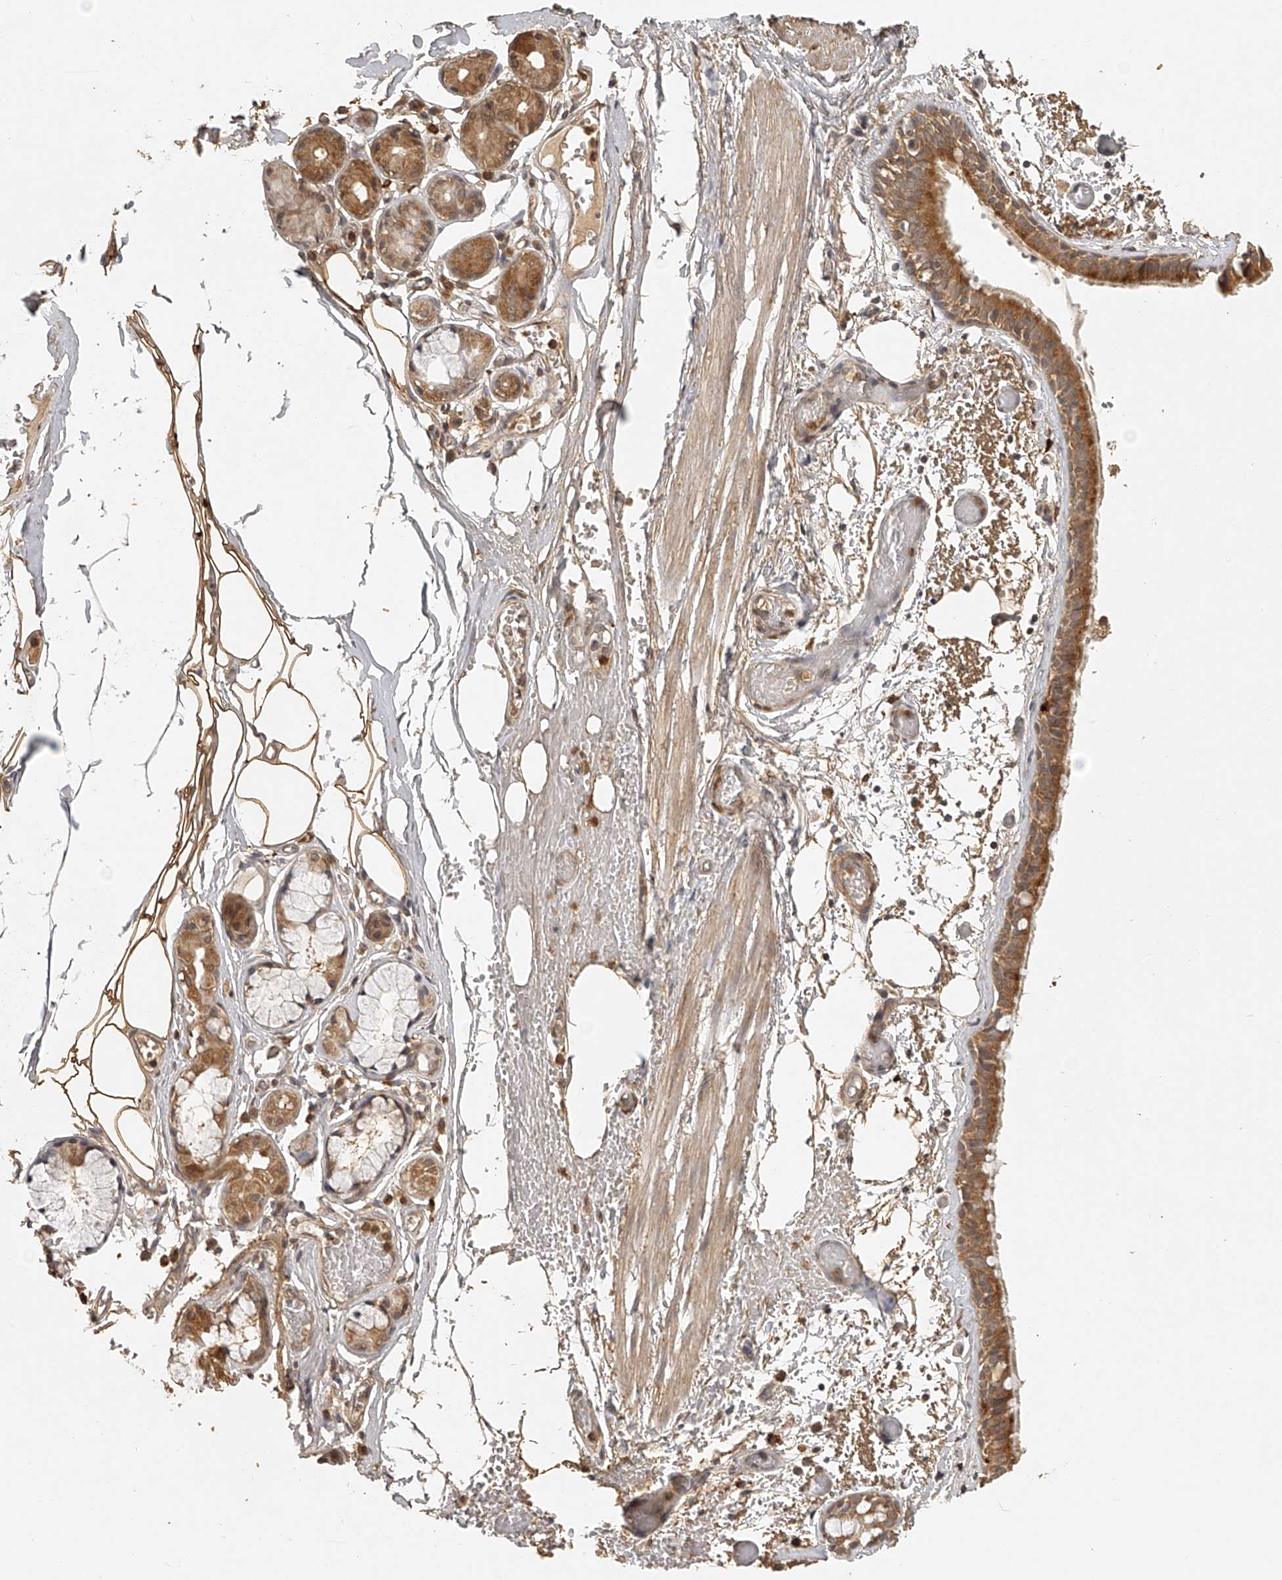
{"staining": {"intensity": "moderate", "quantity": ">75%", "location": "cytoplasmic/membranous"}, "tissue": "bronchus", "cell_type": "Respiratory epithelial cells", "image_type": "normal", "snomed": [{"axis": "morphology", "description": "Normal tissue, NOS"}, {"axis": "topography", "description": "Bronchus"}, {"axis": "topography", "description": "Lung"}], "caption": "Respiratory epithelial cells display medium levels of moderate cytoplasmic/membranous positivity in approximately >75% of cells in unremarkable bronchus.", "gene": "BCL2L11", "patient": {"sex": "male", "age": 56}}